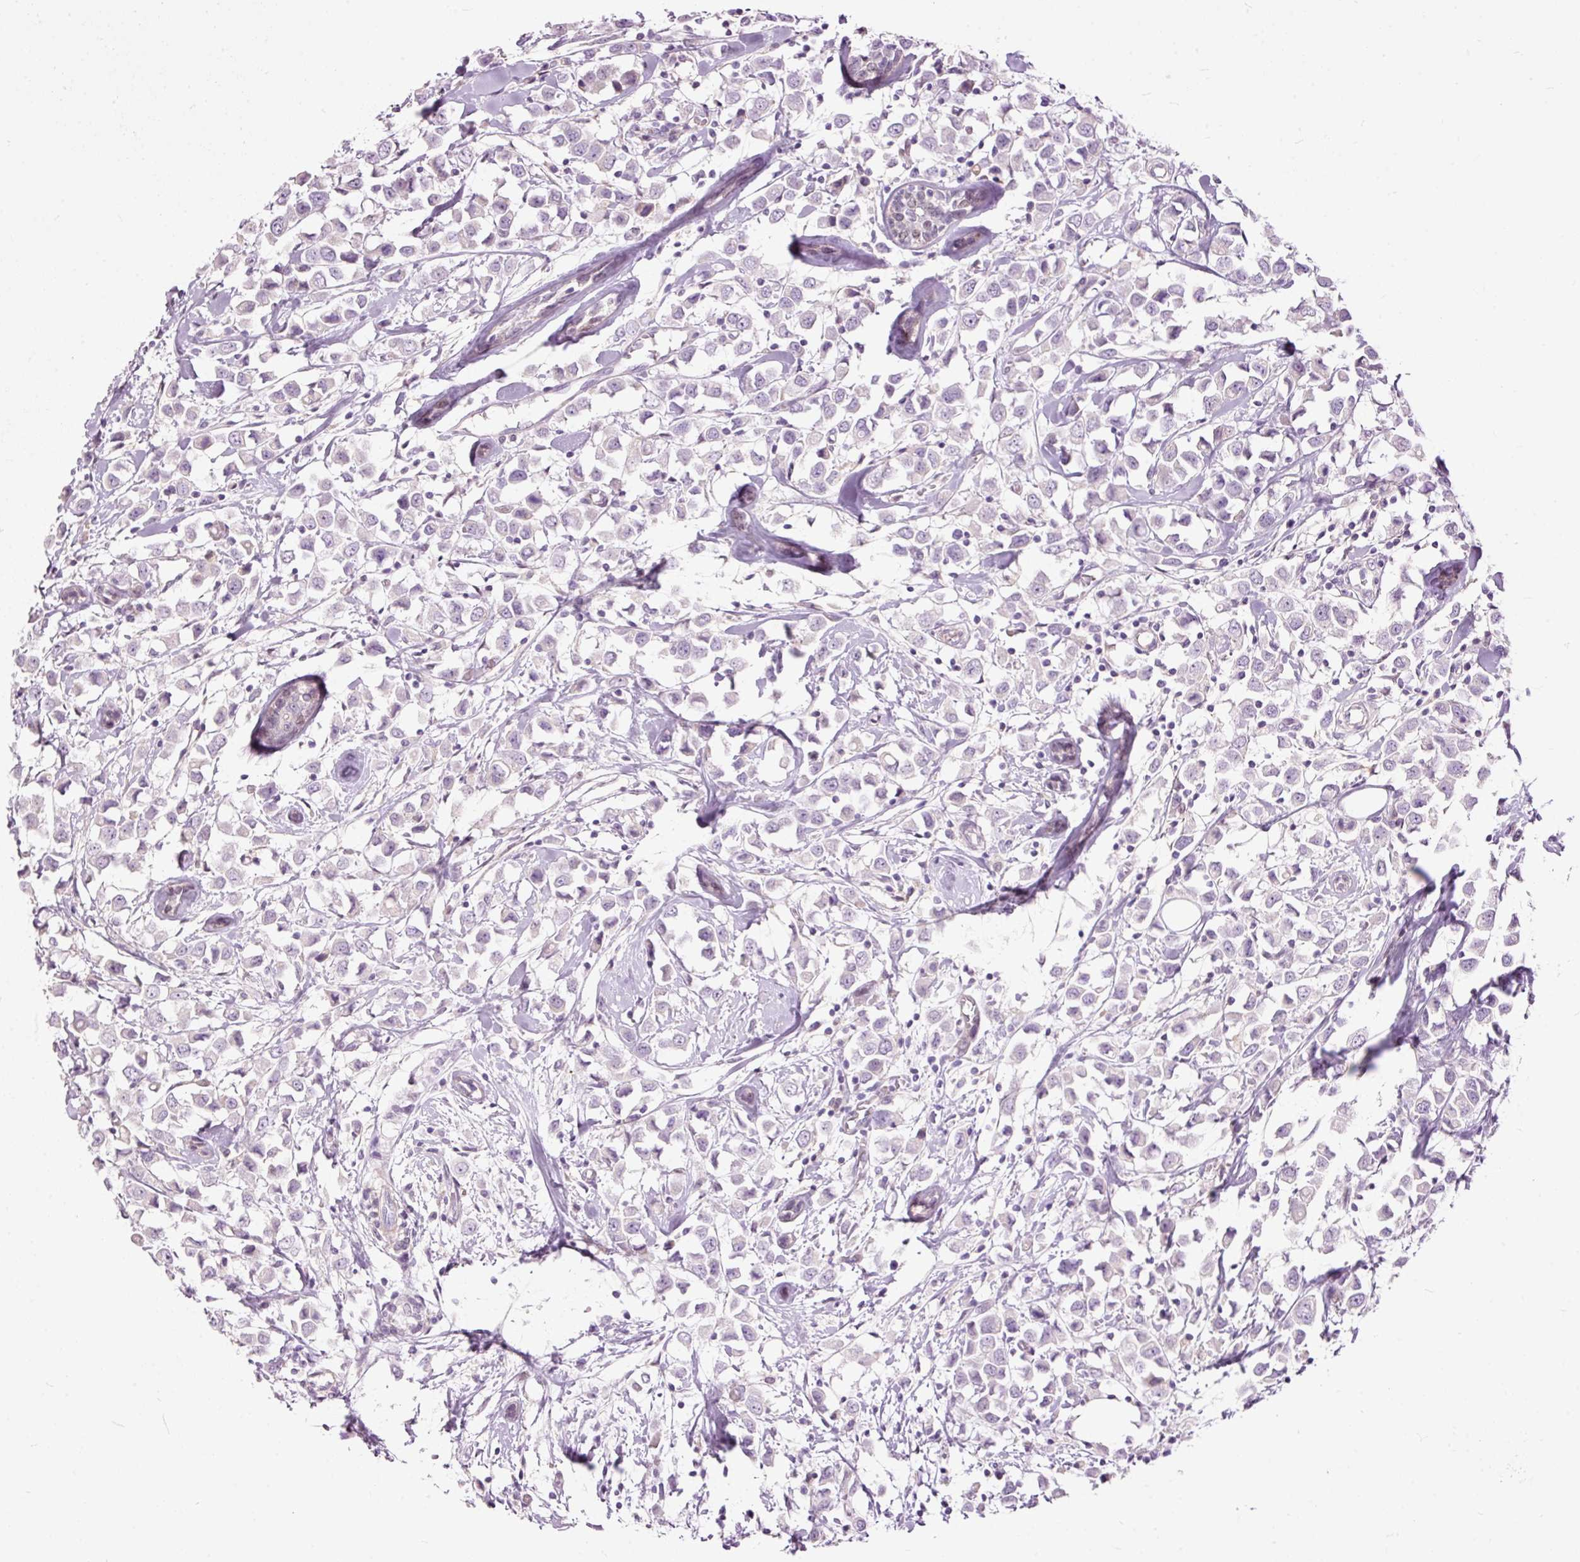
{"staining": {"intensity": "negative", "quantity": "none", "location": "none"}, "tissue": "breast cancer", "cell_type": "Tumor cells", "image_type": "cancer", "snomed": [{"axis": "morphology", "description": "Duct carcinoma"}, {"axis": "topography", "description": "Breast"}], "caption": "Immunohistochemistry image of human infiltrating ductal carcinoma (breast) stained for a protein (brown), which shows no positivity in tumor cells. (DAB immunohistochemistry (IHC) with hematoxylin counter stain).", "gene": "FCRL4", "patient": {"sex": "female", "age": 61}}